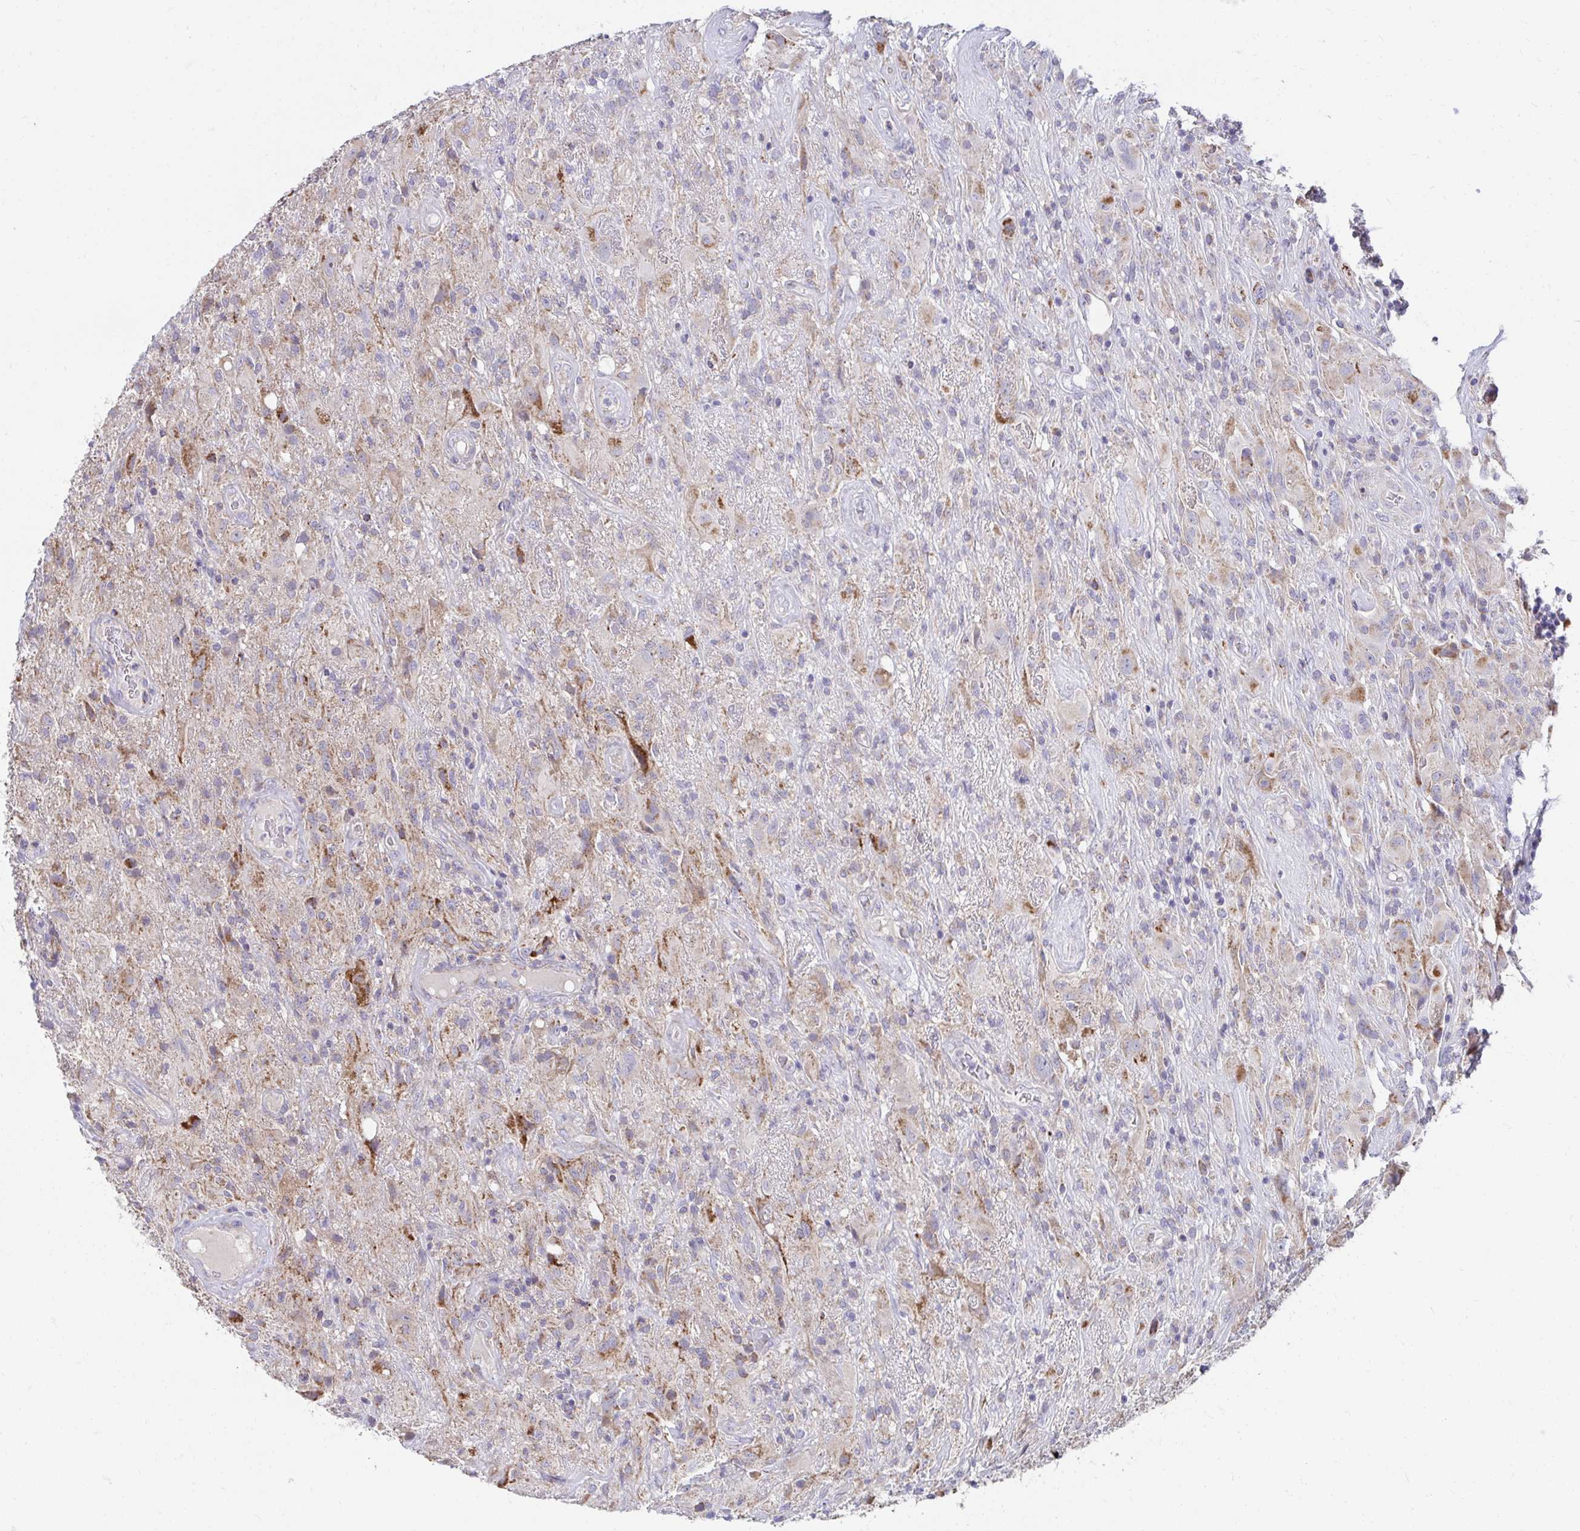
{"staining": {"intensity": "moderate", "quantity": "<25%", "location": "cytoplasmic/membranous"}, "tissue": "glioma", "cell_type": "Tumor cells", "image_type": "cancer", "snomed": [{"axis": "morphology", "description": "Glioma, malignant, High grade"}, {"axis": "topography", "description": "Brain"}], "caption": "The micrograph shows a brown stain indicating the presence of a protein in the cytoplasmic/membranous of tumor cells in malignant high-grade glioma. The staining was performed using DAB to visualize the protein expression in brown, while the nuclei were stained in blue with hematoxylin (Magnification: 20x).", "gene": "PRRG3", "patient": {"sex": "male", "age": 46}}